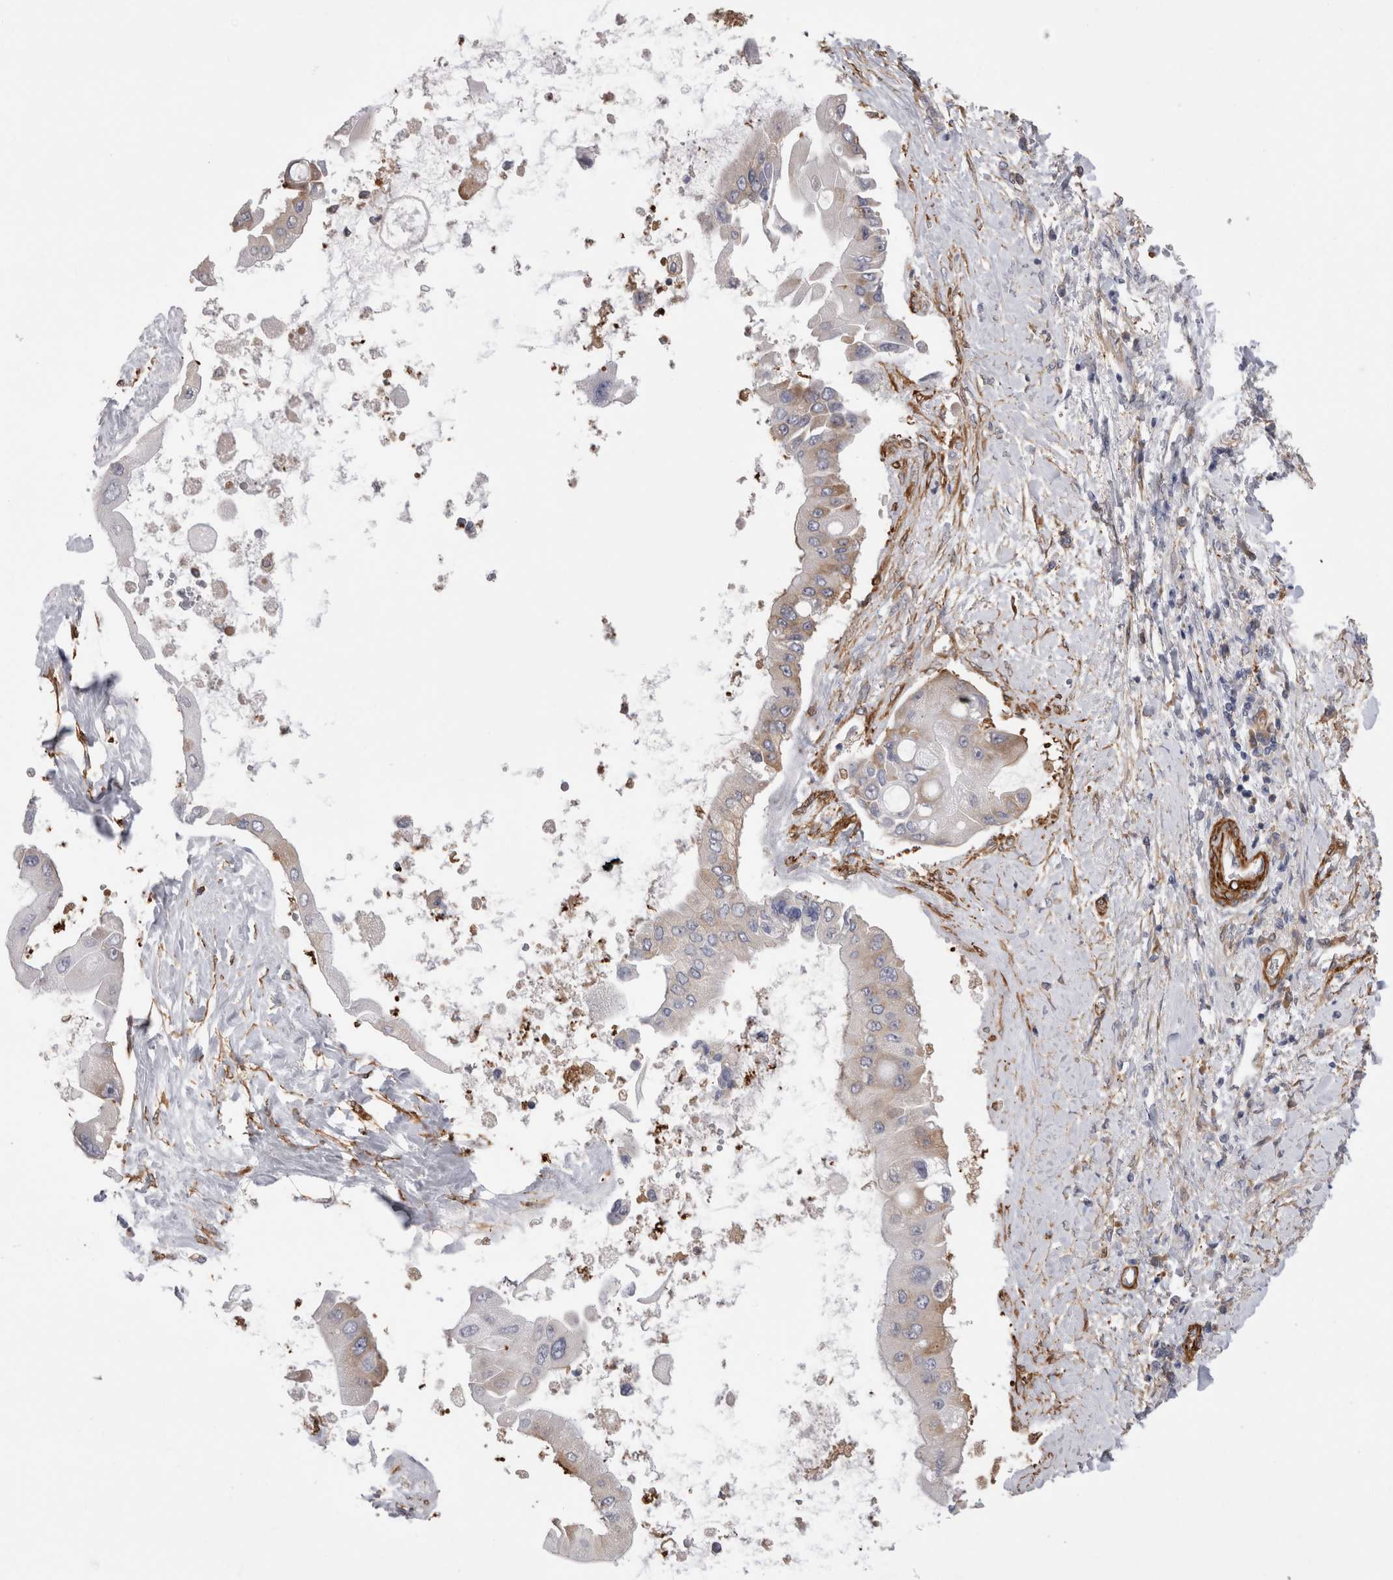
{"staining": {"intensity": "weak", "quantity": "<25%", "location": "cytoplasmic/membranous"}, "tissue": "liver cancer", "cell_type": "Tumor cells", "image_type": "cancer", "snomed": [{"axis": "morphology", "description": "Cholangiocarcinoma"}, {"axis": "topography", "description": "Liver"}], "caption": "Protein analysis of liver cancer demonstrates no significant expression in tumor cells. Nuclei are stained in blue.", "gene": "EPRS1", "patient": {"sex": "male", "age": 50}}